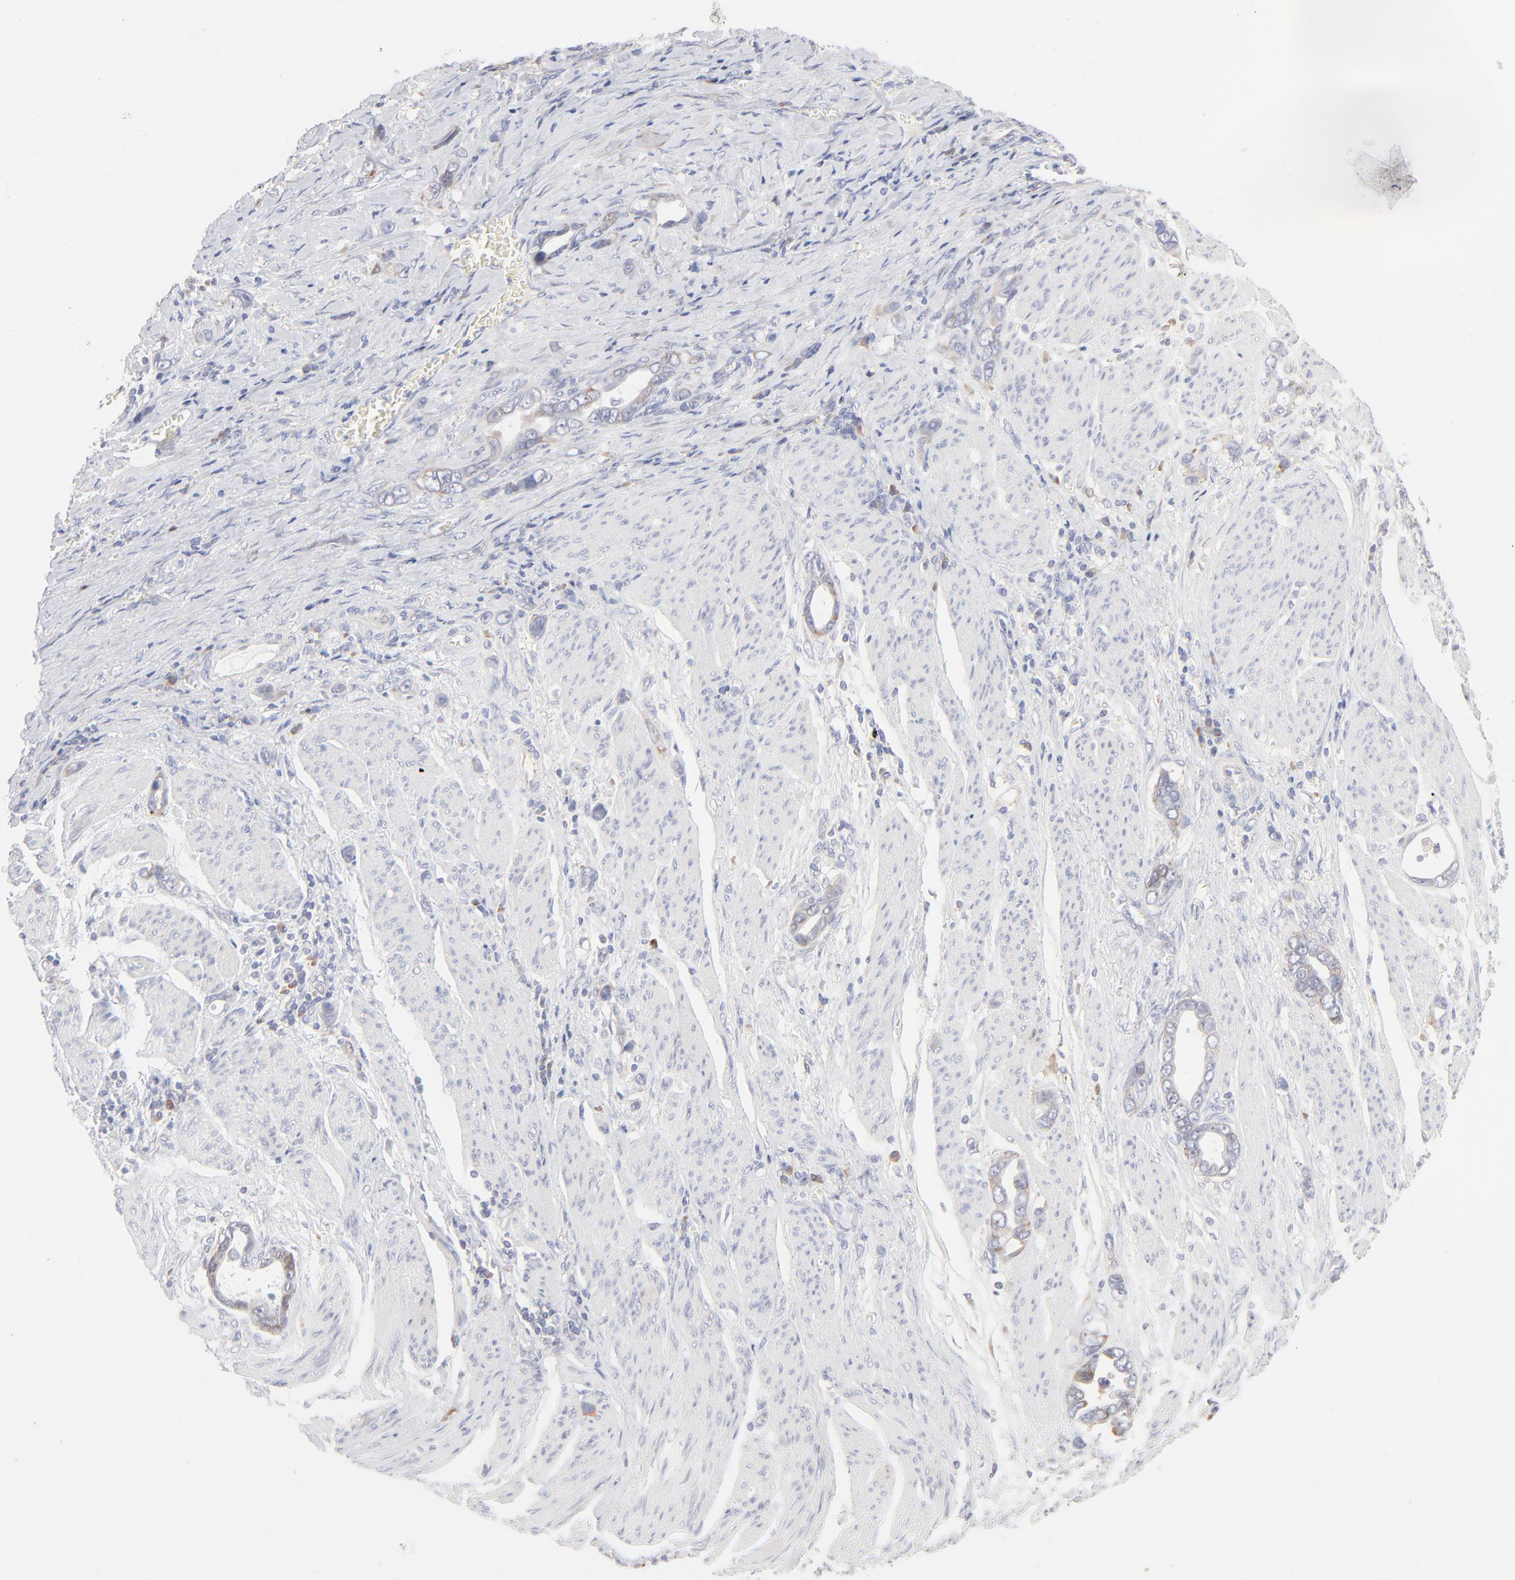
{"staining": {"intensity": "weak", "quantity": "<25%", "location": "cytoplasmic/membranous"}, "tissue": "stomach cancer", "cell_type": "Tumor cells", "image_type": "cancer", "snomed": [{"axis": "morphology", "description": "Adenocarcinoma, NOS"}, {"axis": "topography", "description": "Stomach"}], "caption": "Stomach cancer (adenocarcinoma) was stained to show a protein in brown. There is no significant expression in tumor cells.", "gene": "RPS21", "patient": {"sex": "male", "age": 78}}